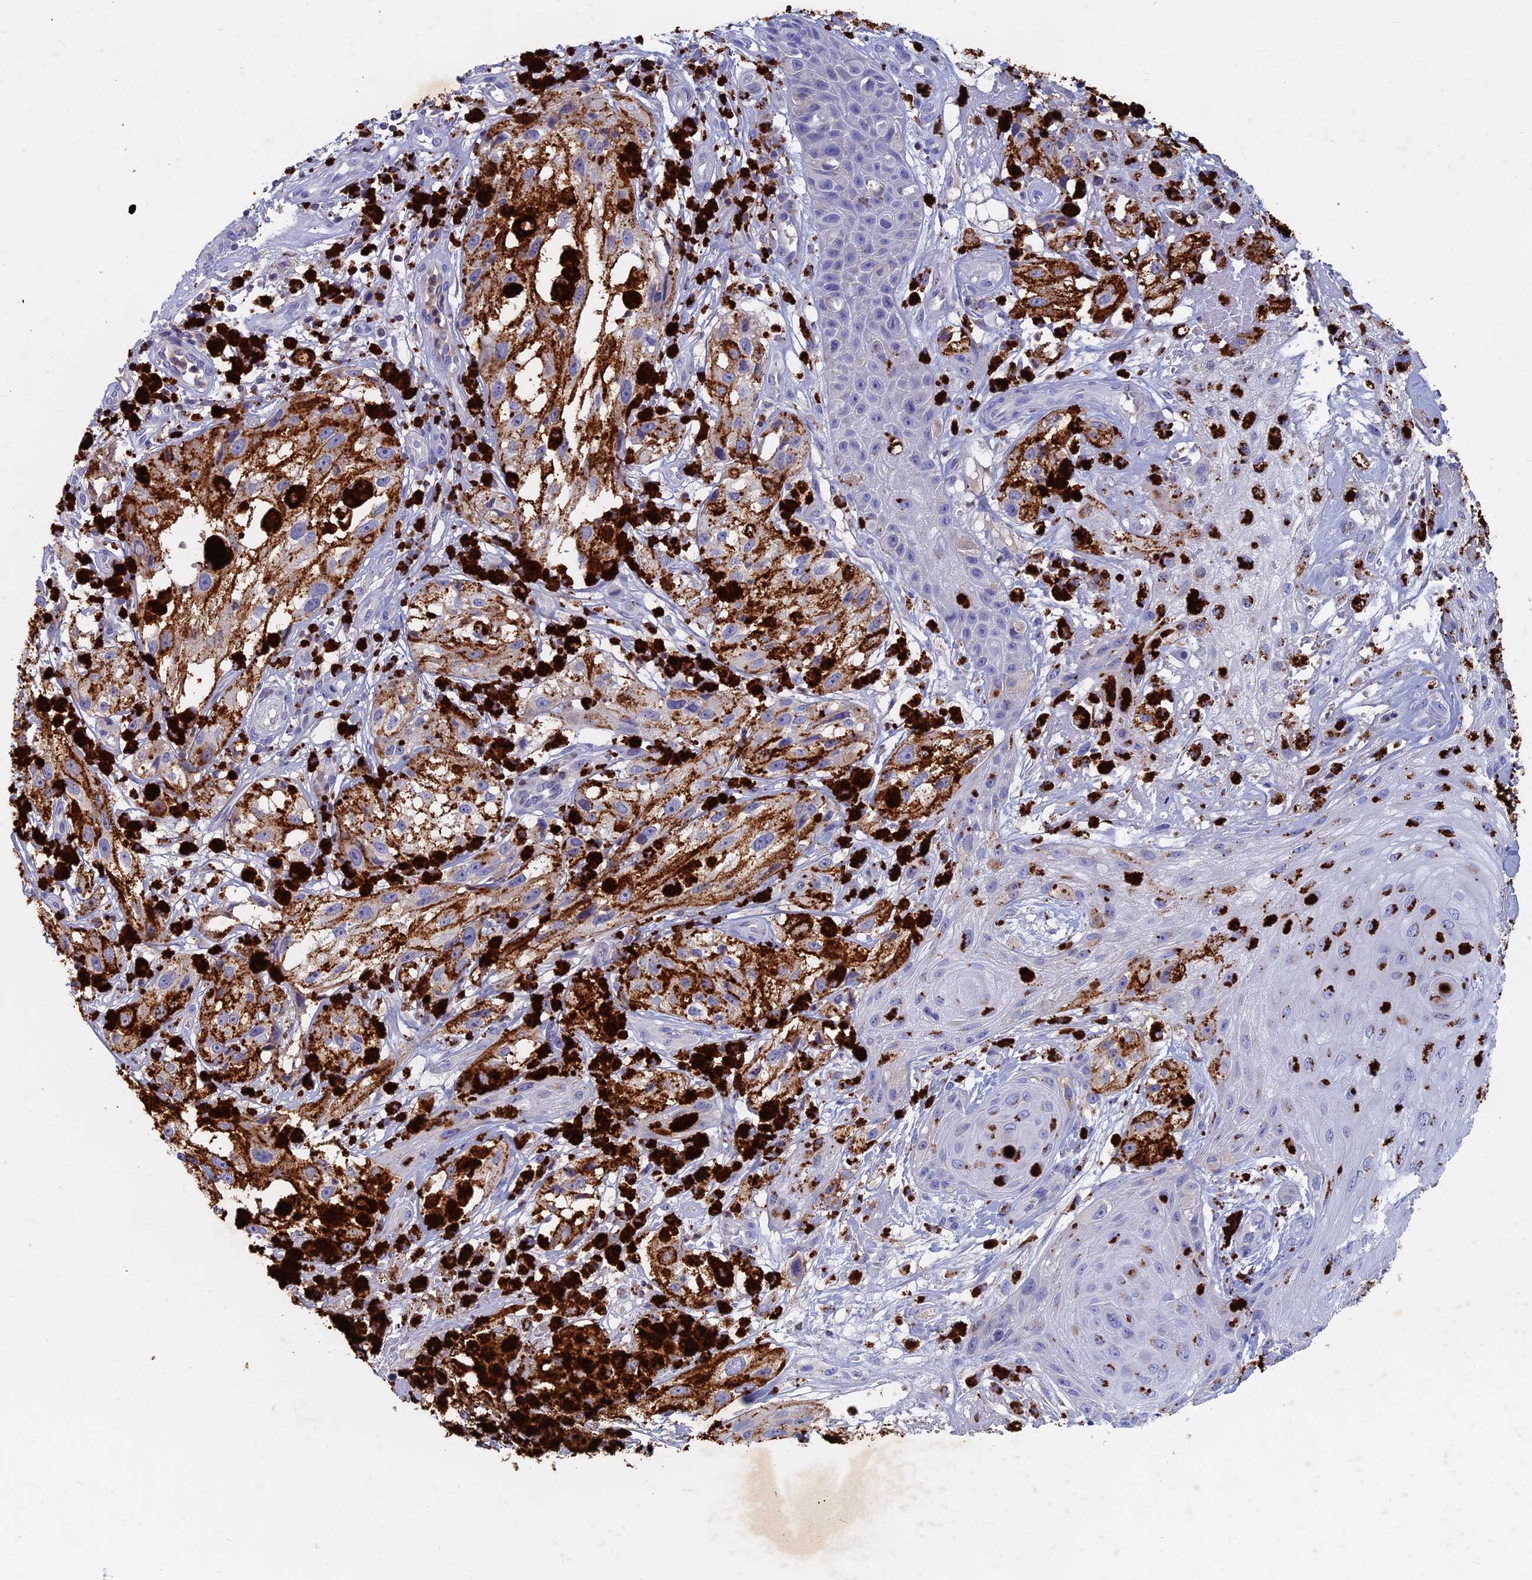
{"staining": {"intensity": "negative", "quantity": "none", "location": "none"}, "tissue": "melanoma", "cell_type": "Tumor cells", "image_type": "cancer", "snomed": [{"axis": "morphology", "description": "Malignant melanoma, NOS"}, {"axis": "topography", "description": "Skin"}], "caption": "Immunohistochemistry of malignant melanoma exhibits no staining in tumor cells.", "gene": "ACP7", "patient": {"sex": "male", "age": 88}}